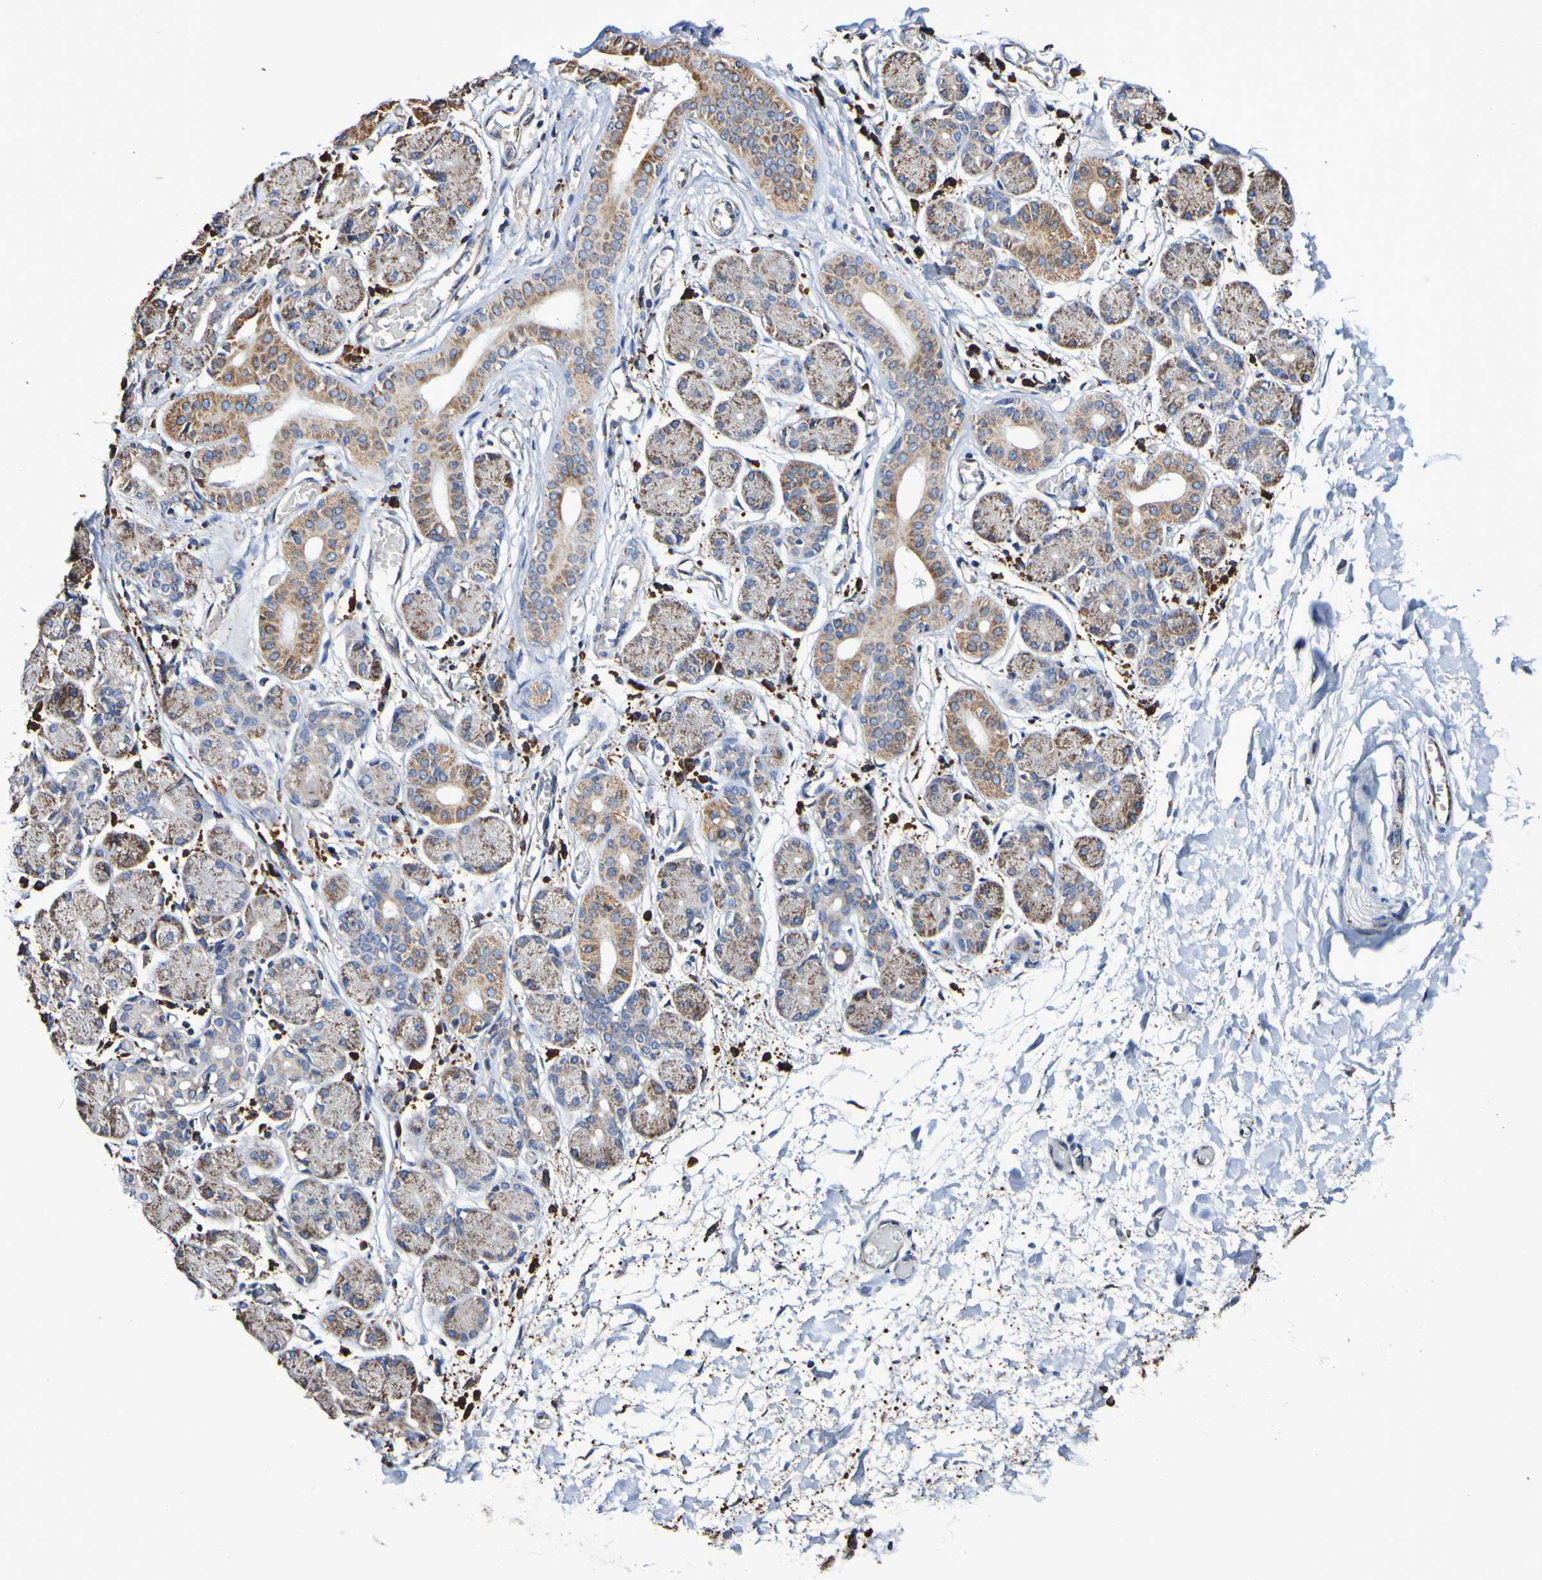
{"staining": {"intensity": "strong", "quantity": "25%-75%", "location": "cytoplasmic/membranous"}, "tissue": "salivary gland", "cell_type": "Glandular cells", "image_type": "normal", "snomed": [{"axis": "morphology", "description": "Normal tissue, NOS"}, {"axis": "topography", "description": "Salivary gland"}], "caption": "Unremarkable salivary gland reveals strong cytoplasmic/membranous expression in about 25%-75% of glandular cells.", "gene": "IL18R1", "patient": {"sex": "female", "age": 24}}